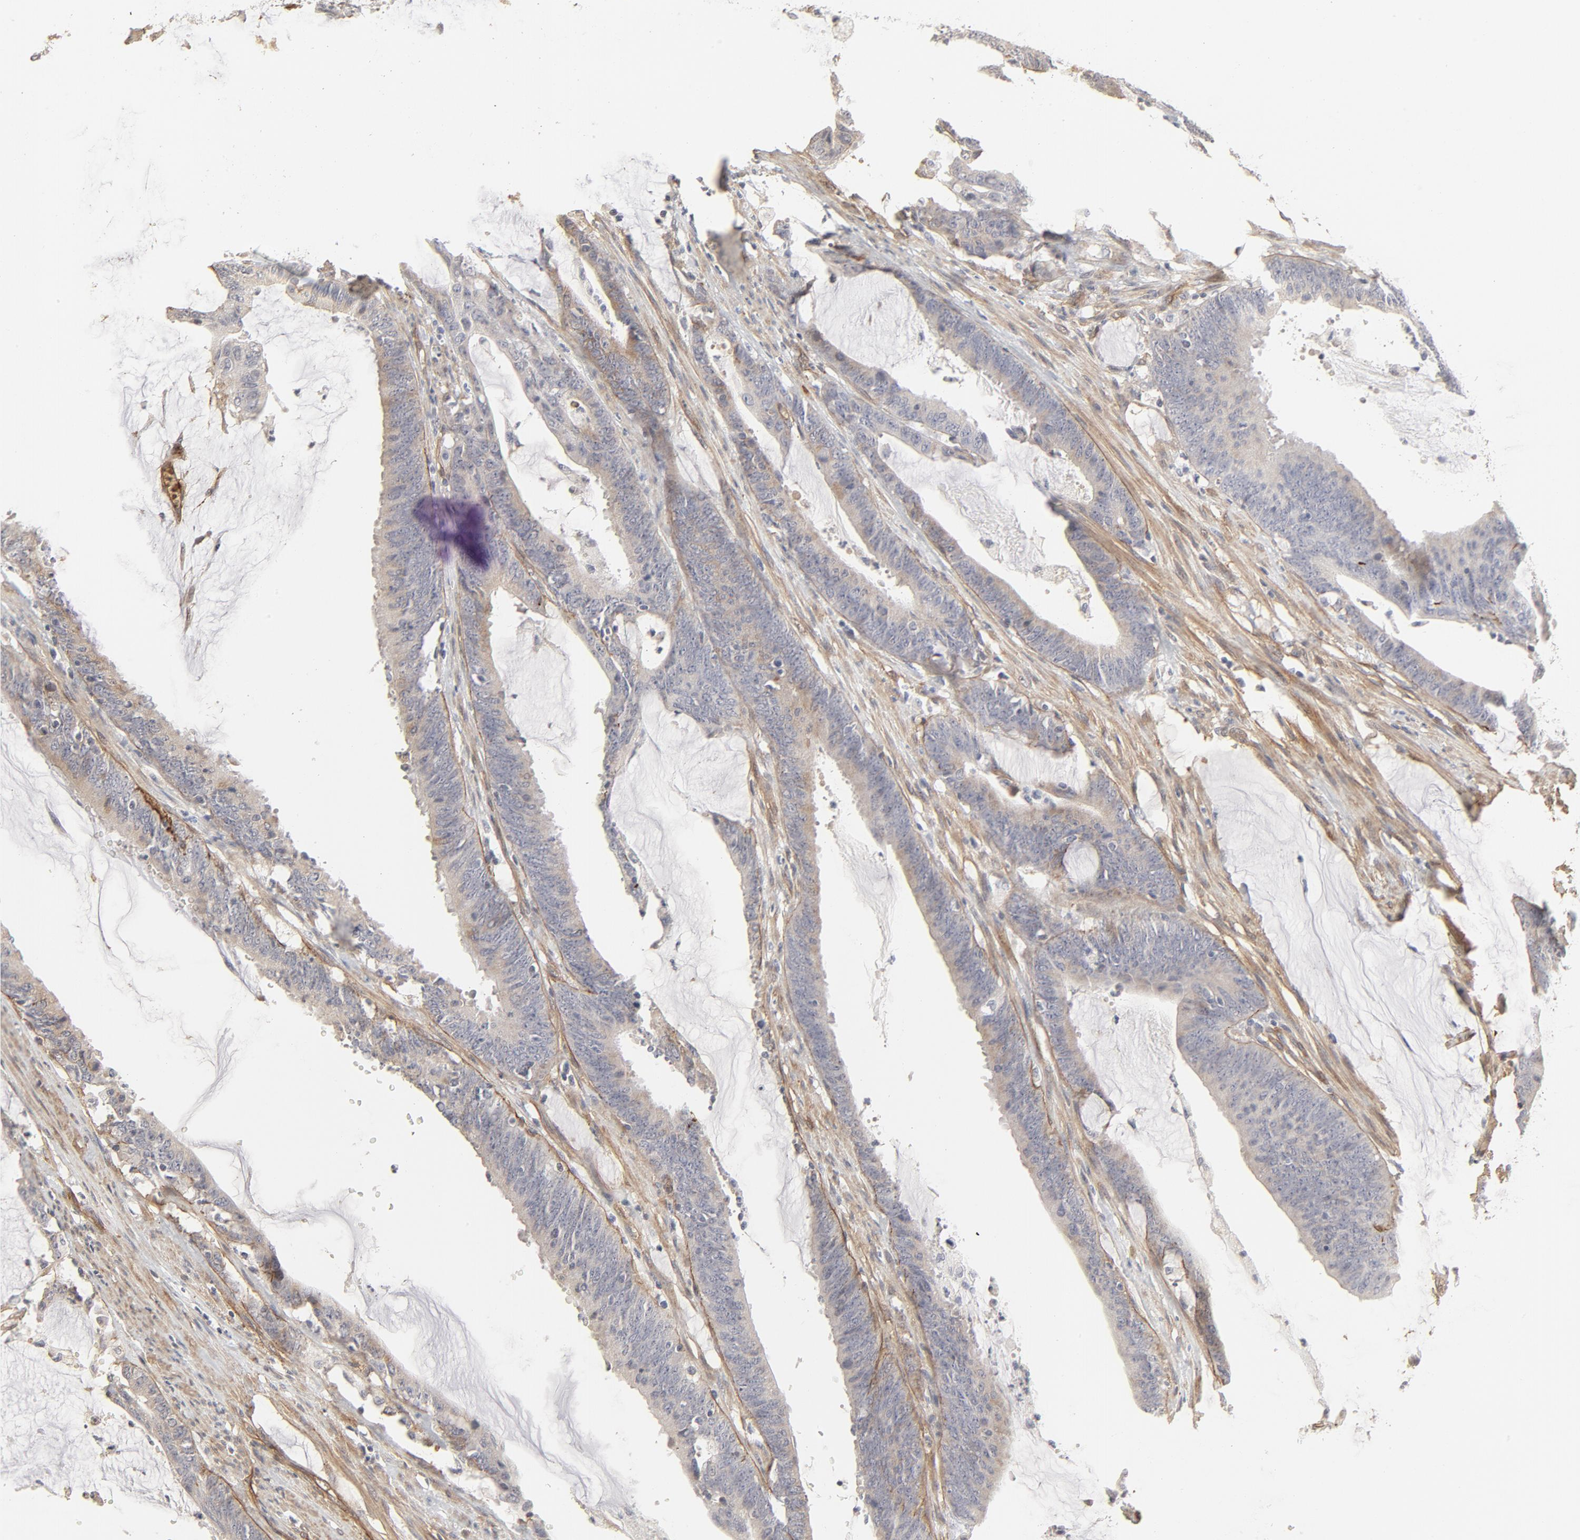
{"staining": {"intensity": "negative", "quantity": "none", "location": "none"}, "tissue": "colorectal cancer", "cell_type": "Tumor cells", "image_type": "cancer", "snomed": [{"axis": "morphology", "description": "Adenocarcinoma, NOS"}, {"axis": "topography", "description": "Rectum"}], "caption": "IHC histopathology image of neoplastic tissue: adenocarcinoma (colorectal) stained with DAB reveals no significant protein staining in tumor cells.", "gene": "MAGED4", "patient": {"sex": "female", "age": 66}}